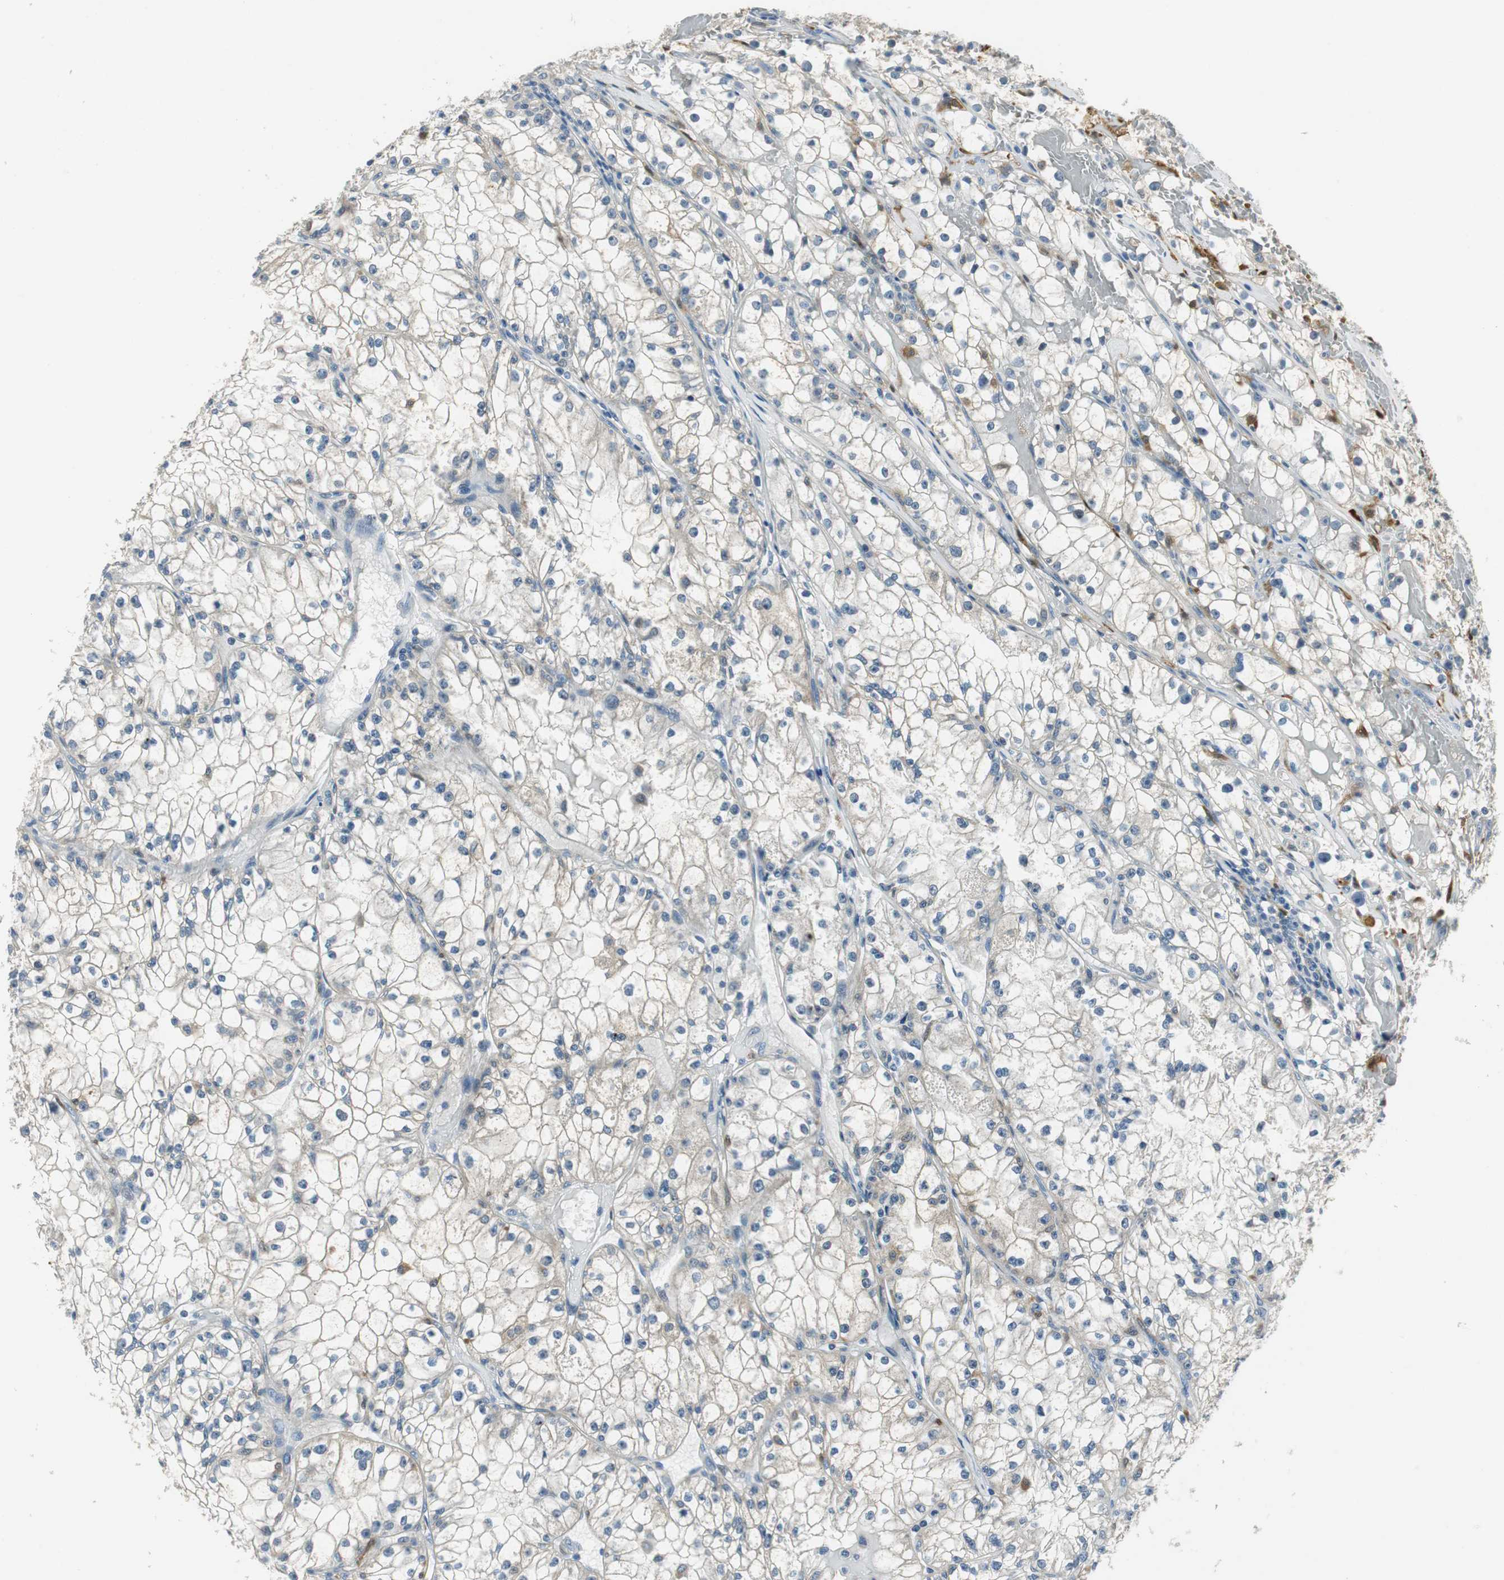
{"staining": {"intensity": "negative", "quantity": "none", "location": "none"}, "tissue": "renal cancer", "cell_type": "Tumor cells", "image_type": "cancer", "snomed": [{"axis": "morphology", "description": "Adenocarcinoma, NOS"}, {"axis": "topography", "description": "Kidney"}], "caption": "A photomicrograph of human adenocarcinoma (renal) is negative for staining in tumor cells.", "gene": "ME1", "patient": {"sex": "male", "age": 56}}